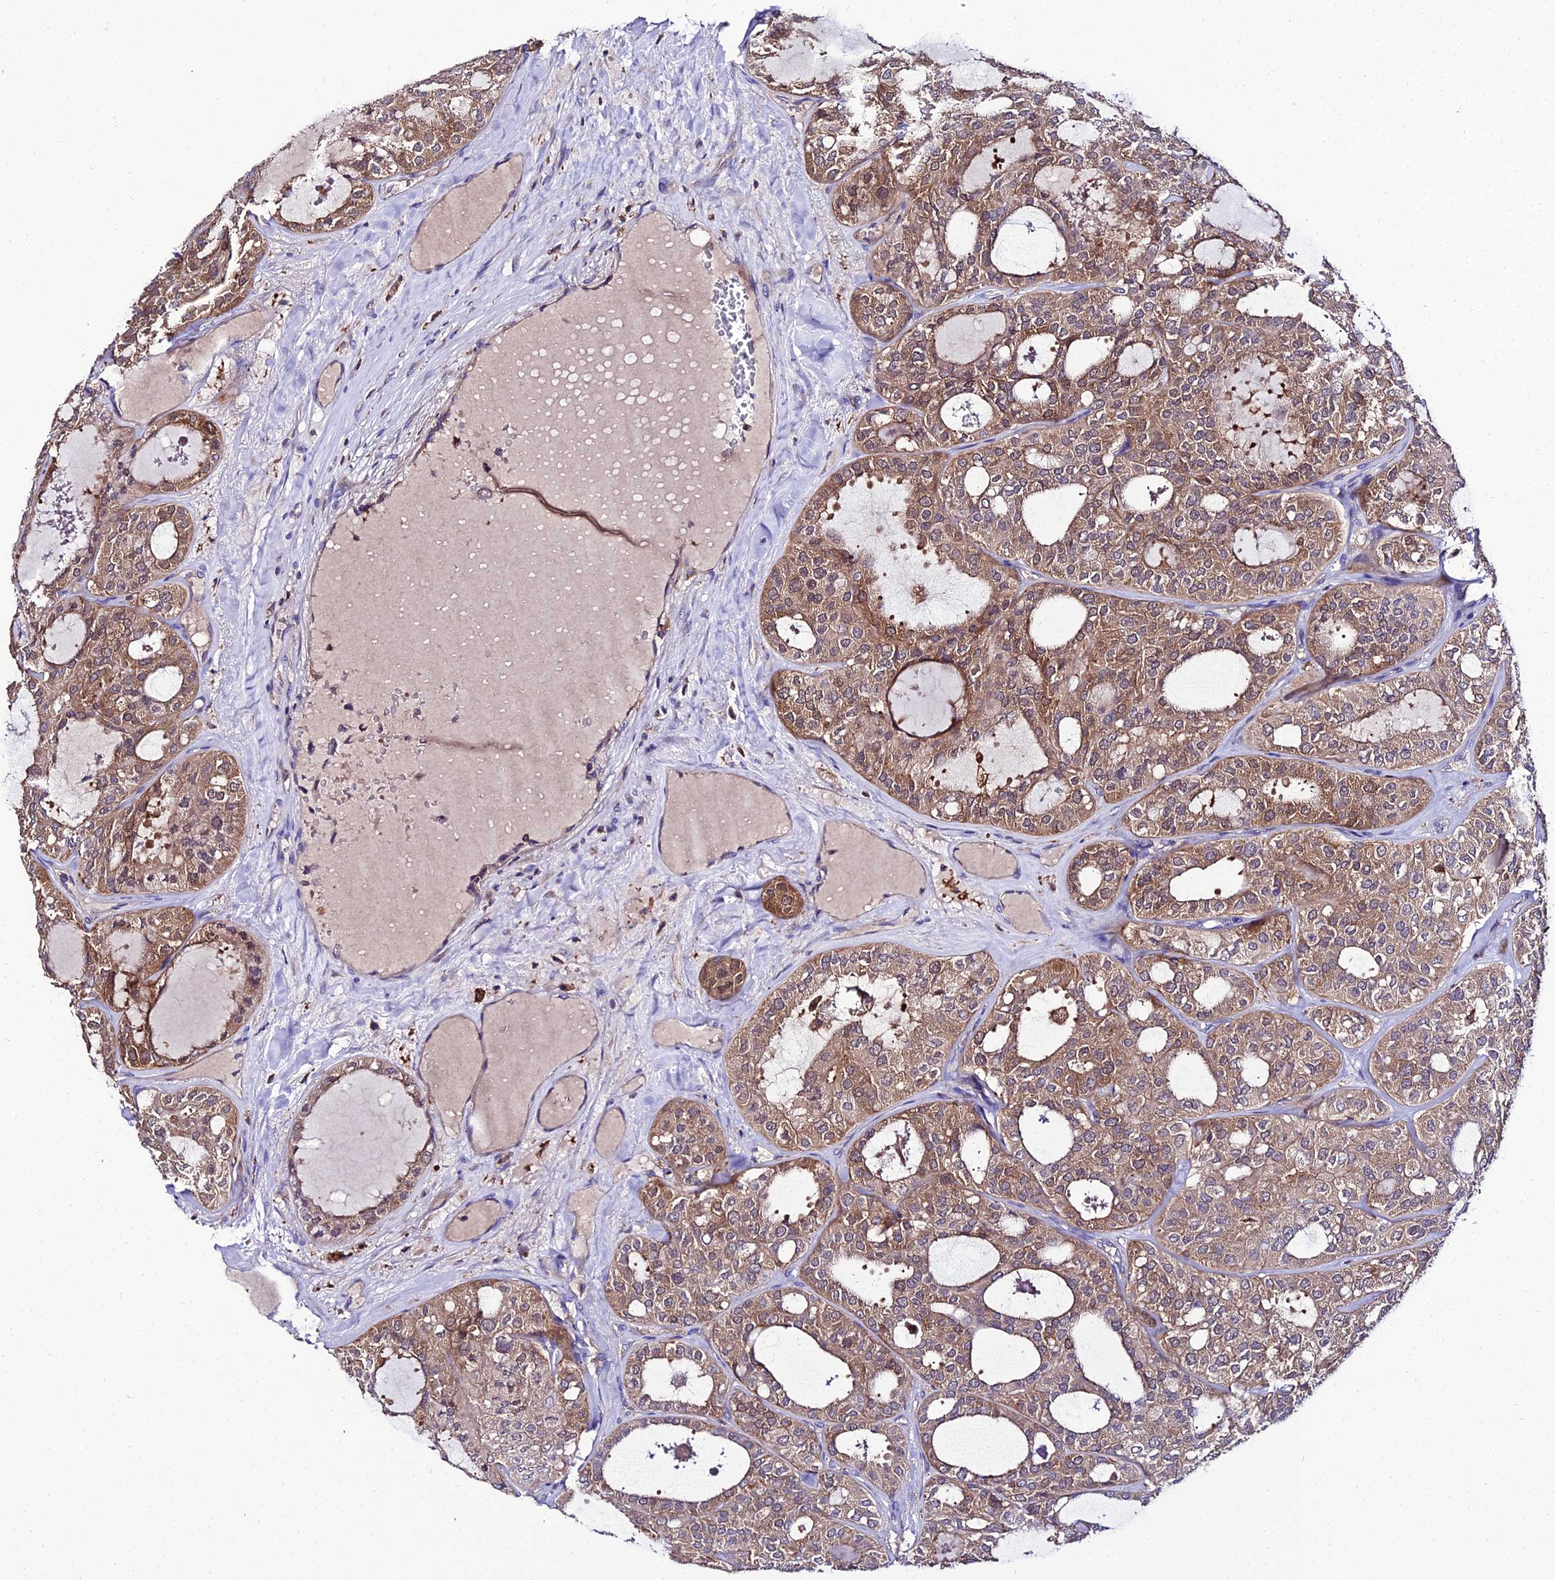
{"staining": {"intensity": "moderate", "quantity": ">75%", "location": "cytoplasmic/membranous"}, "tissue": "thyroid cancer", "cell_type": "Tumor cells", "image_type": "cancer", "snomed": [{"axis": "morphology", "description": "Follicular adenoma carcinoma, NOS"}, {"axis": "topography", "description": "Thyroid gland"}], "caption": "Immunohistochemistry (IHC) (DAB) staining of thyroid cancer (follicular adenoma carcinoma) demonstrates moderate cytoplasmic/membranous protein expression in about >75% of tumor cells.", "gene": "C2orf69", "patient": {"sex": "male", "age": 75}}